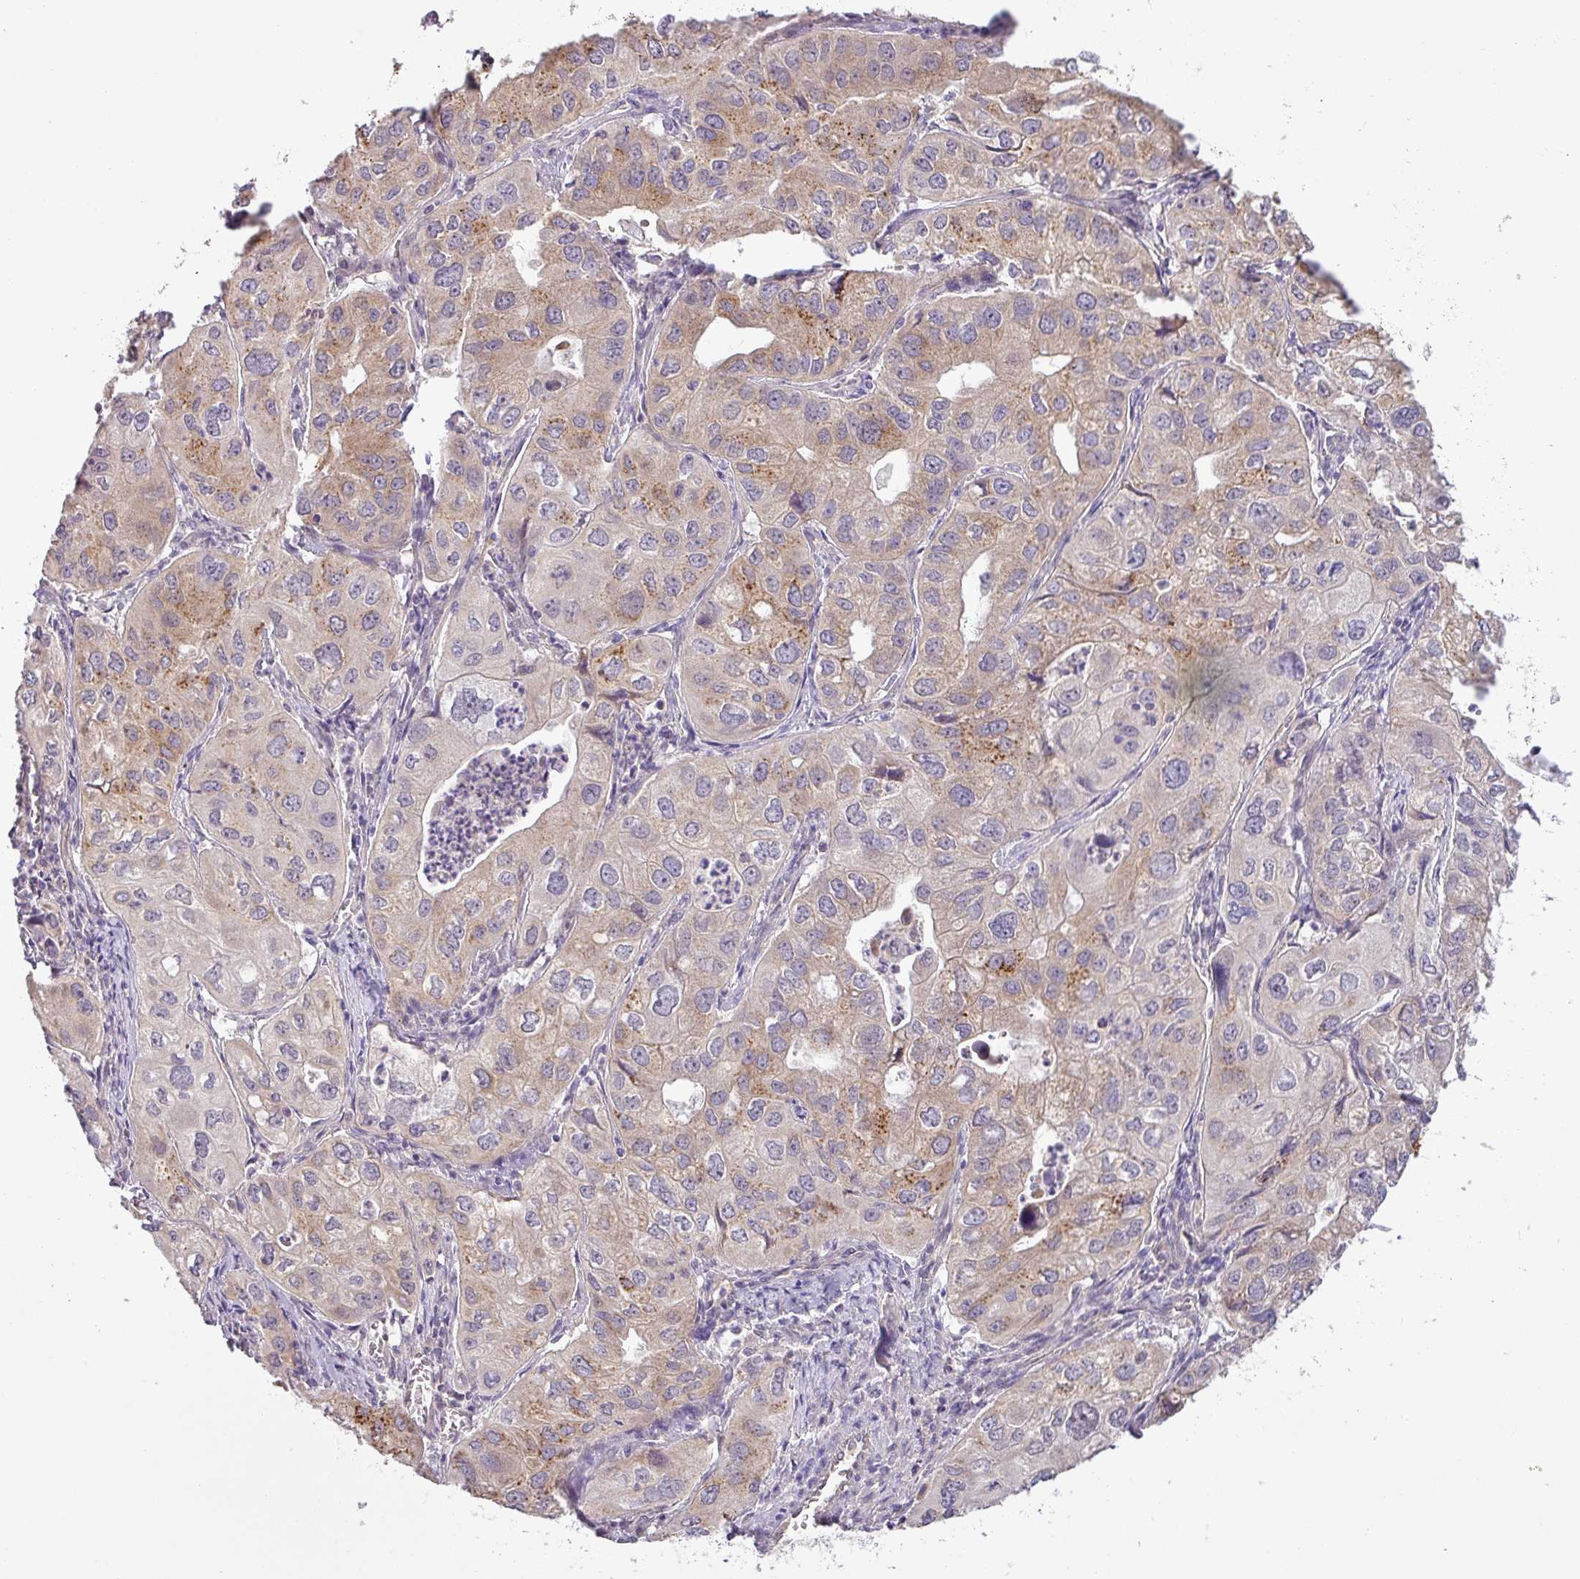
{"staining": {"intensity": "moderate", "quantity": "<25%", "location": "cytoplasmic/membranous"}, "tissue": "lung cancer", "cell_type": "Tumor cells", "image_type": "cancer", "snomed": [{"axis": "morphology", "description": "Adenocarcinoma, NOS"}, {"axis": "topography", "description": "Lung"}], "caption": "Immunohistochemical staining of lung cancer demonstrates moderate cytoplasmic/membranous protein positivity in about <25% of tumor cells. The staining is performed using DAB brown chromogen to label protein expression. The nuclei are counter-stained blue using hematoxylin.", "gene": "GALNT12", "patient": {"sex": "male", "age": 48}}